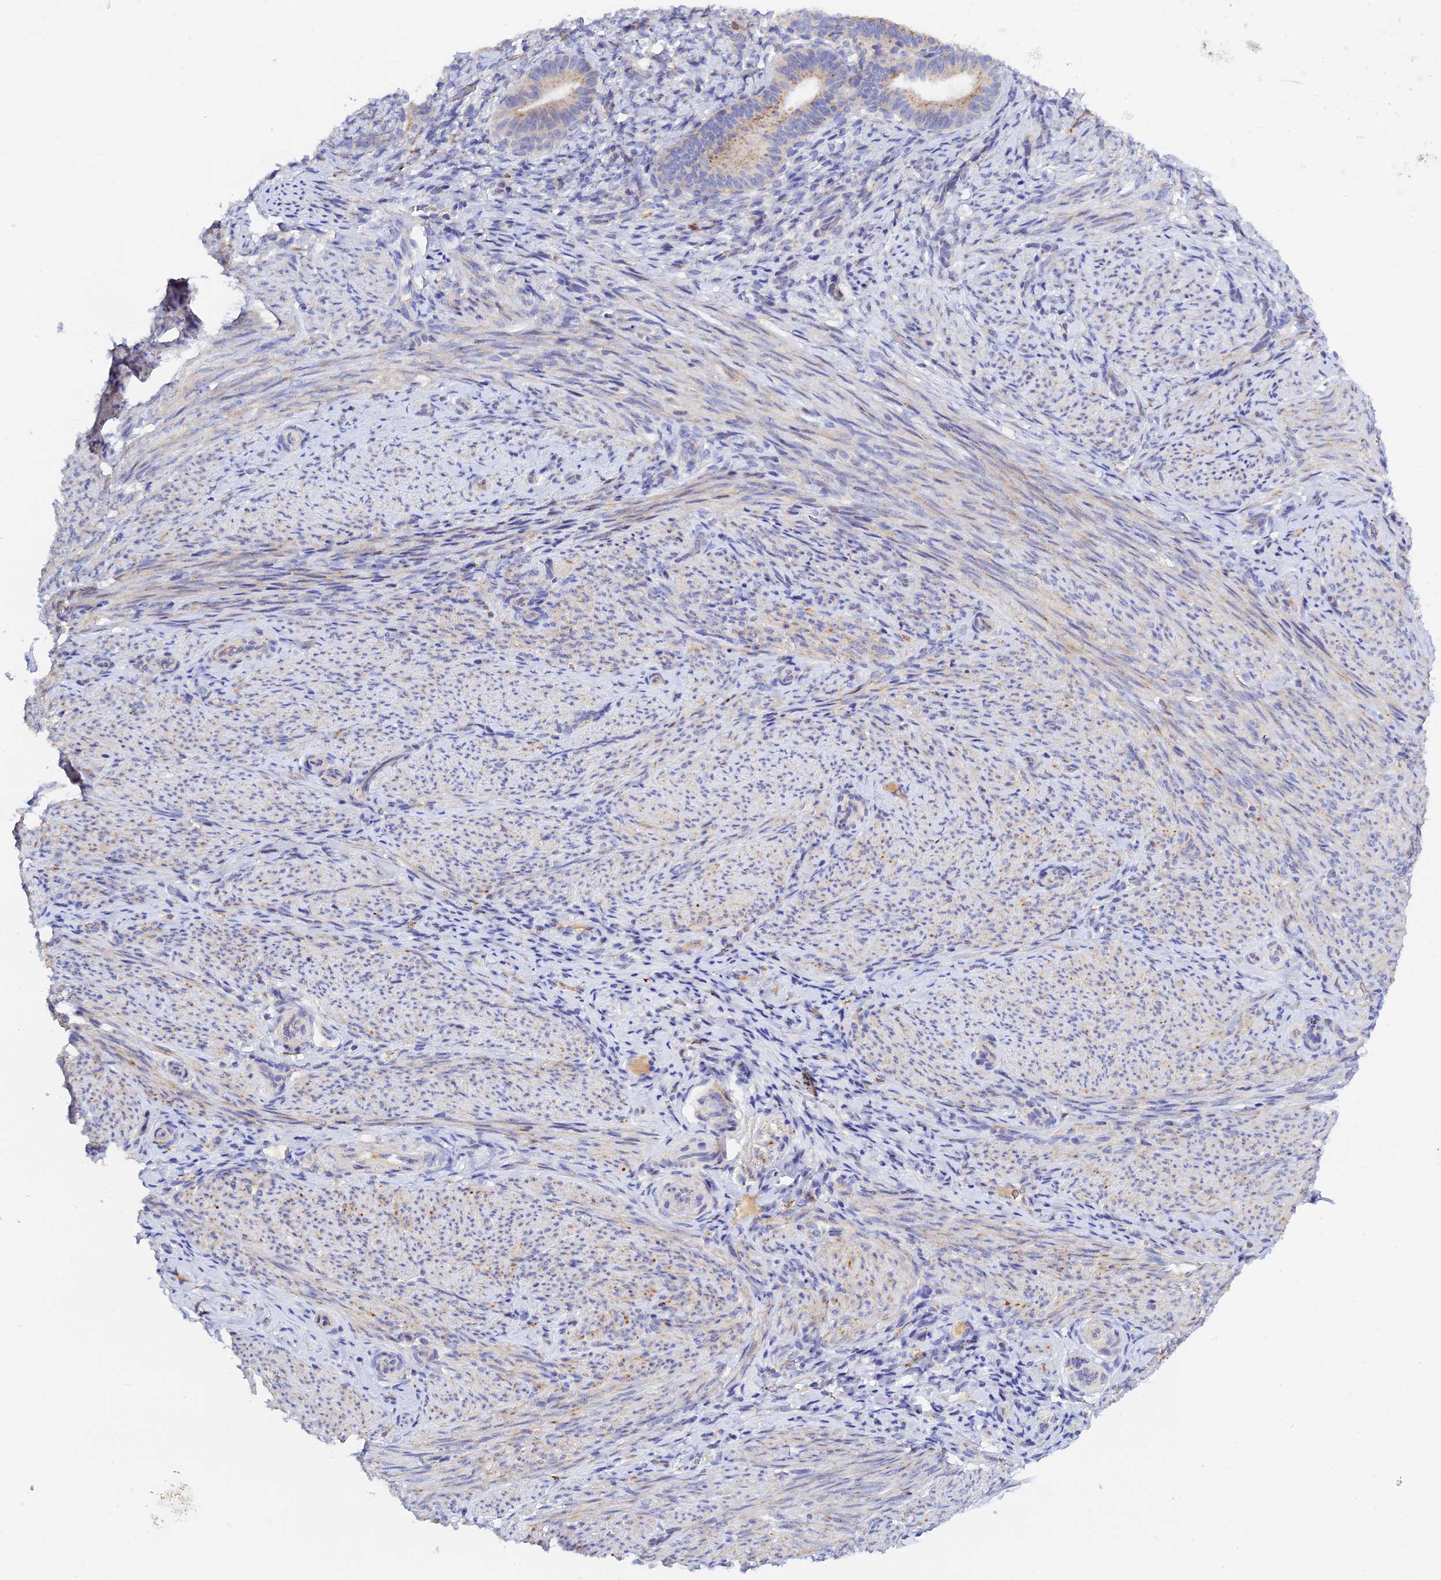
{"staining": {"intensity": "negative", "quantity": "none", "location": "none"}, "tissue": "endometrium", "cell_type": "Cells in endometrial stroma", "image_type": "normal", "snomed": [{"axis": "morphology", "description": "Normal tissue, NOS"}, {"axis": "topography", "description": "Endometrium"}], "caption": "Cells in endometrial stroma show no significant positivity in normal endometrium.", "gene": "RPGRIP1L", "patient": {"sex": "female", "age": 65}}